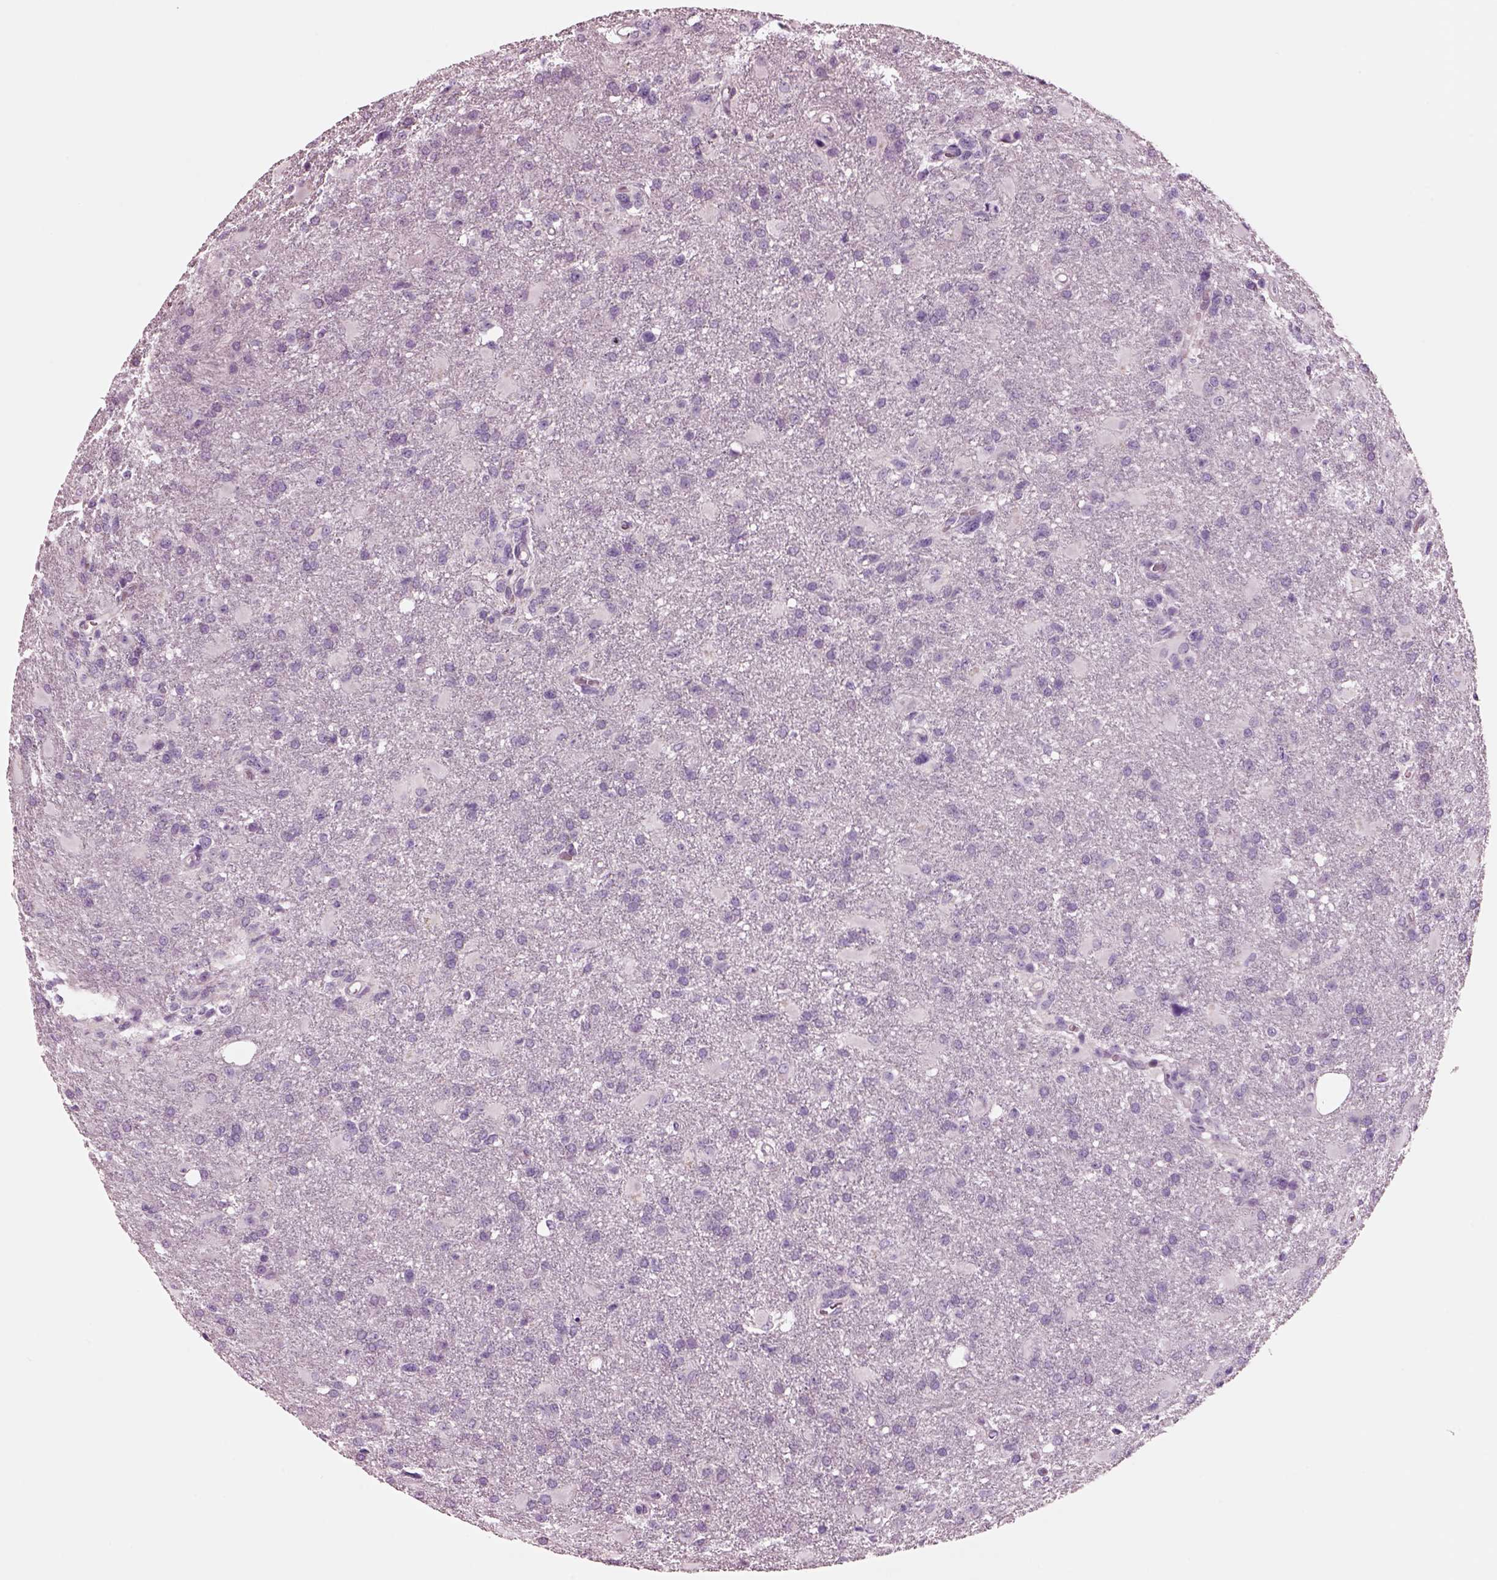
{"staining": {"intensity": "negative", "quantity": "none", "location": "none"}, "tissue": "glioma", "cell_type": "Tumor cells", "image_type": "cancer", "snomed": [{"axis": "morphology", "description": "Glioma, malignant, High grade"}, {"axis": "topography", "description": "Brain"}], "caption": "Image shows no significant protein expression in tumor cells of high-grade glioma (malignant). The staining is performed using DAB (3,3'-diaminobenzidine) brown chromogen with nuclei counter-stained in using hematoxylin.", "gene": "NMRK2", "patient": {"sex": "male", "age": 68}}